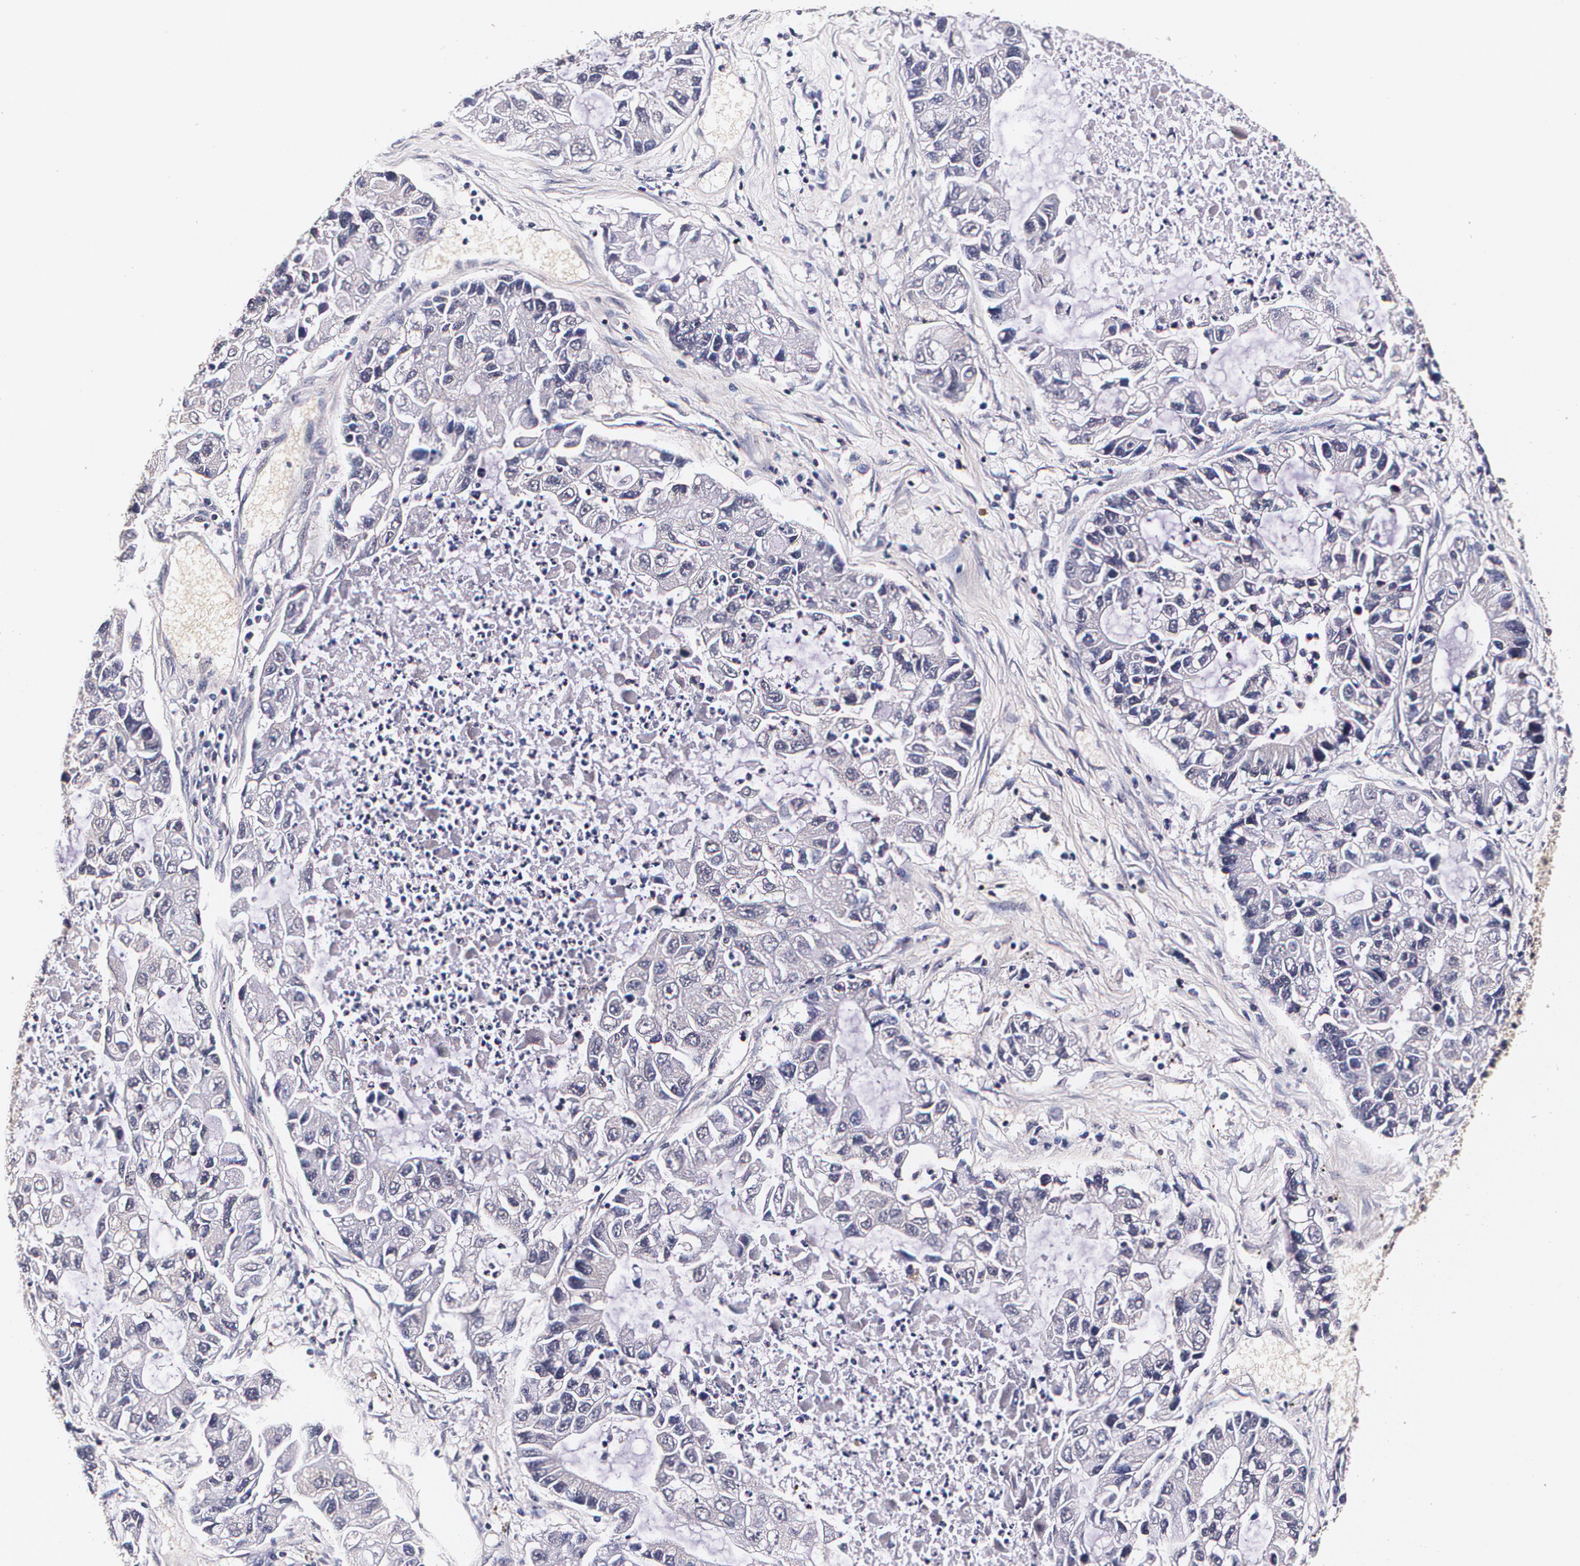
{"staining": {"intensity": "negative", "quantity": "none", "location": "none"}, "tissue": "lung cancer", "cell_type": "Tumor cells", "image_type": "cancer", "snomed": [{"axis": "morphology", "description": "Adenocarcinoma, NOS"}, {"axis": "topography", "description": "Lung"}], "caption": "DAB immunohistochemical staining of lung cancer shows no significant staining in tumor cells.", "gene": "TTR", "patient": {"sex": "female", "age": 51}}